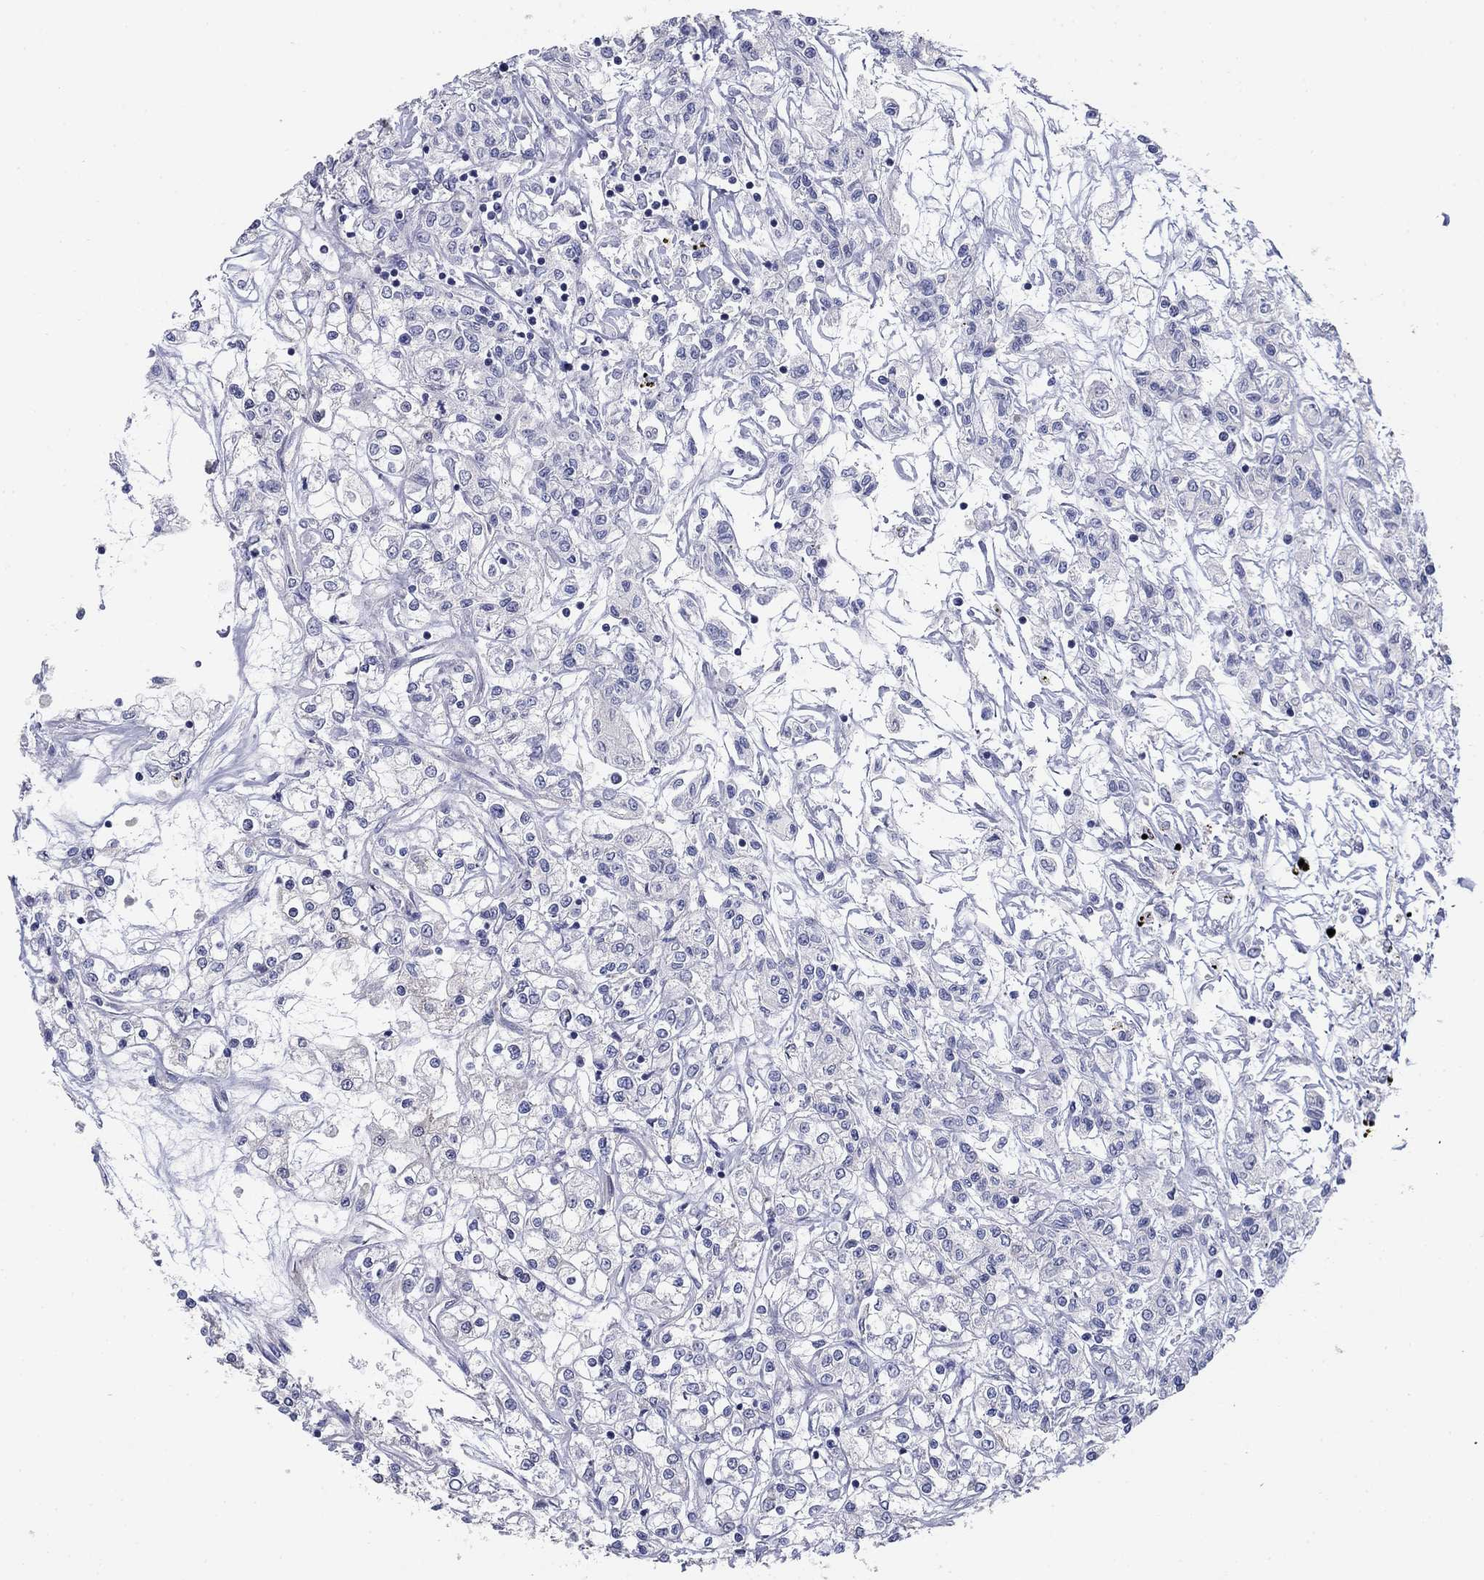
{"staining": {"intensity": "negative", "quantity": "none", "location": "none"}, "tissue": "renal cancer", "cell_type": "Tumor cells", "image_type": "cancer", "snomed": [{"axis": "morphology", "description": "Adenocarcinoma, NOS"}, {"axis": "topography", "description": "Kidney"}], "caption": "An immunohistochemistry (IHC) histopathology image of adenocarcinoma (renal) is shown. There is no staining in tumor cells of adenocarcinoma (renal). (DAB (3,3'-diaminobenzidine) IHC, high magnification).", "gene": "GRK7", "patient": {"sex": "female", "age": 59}}